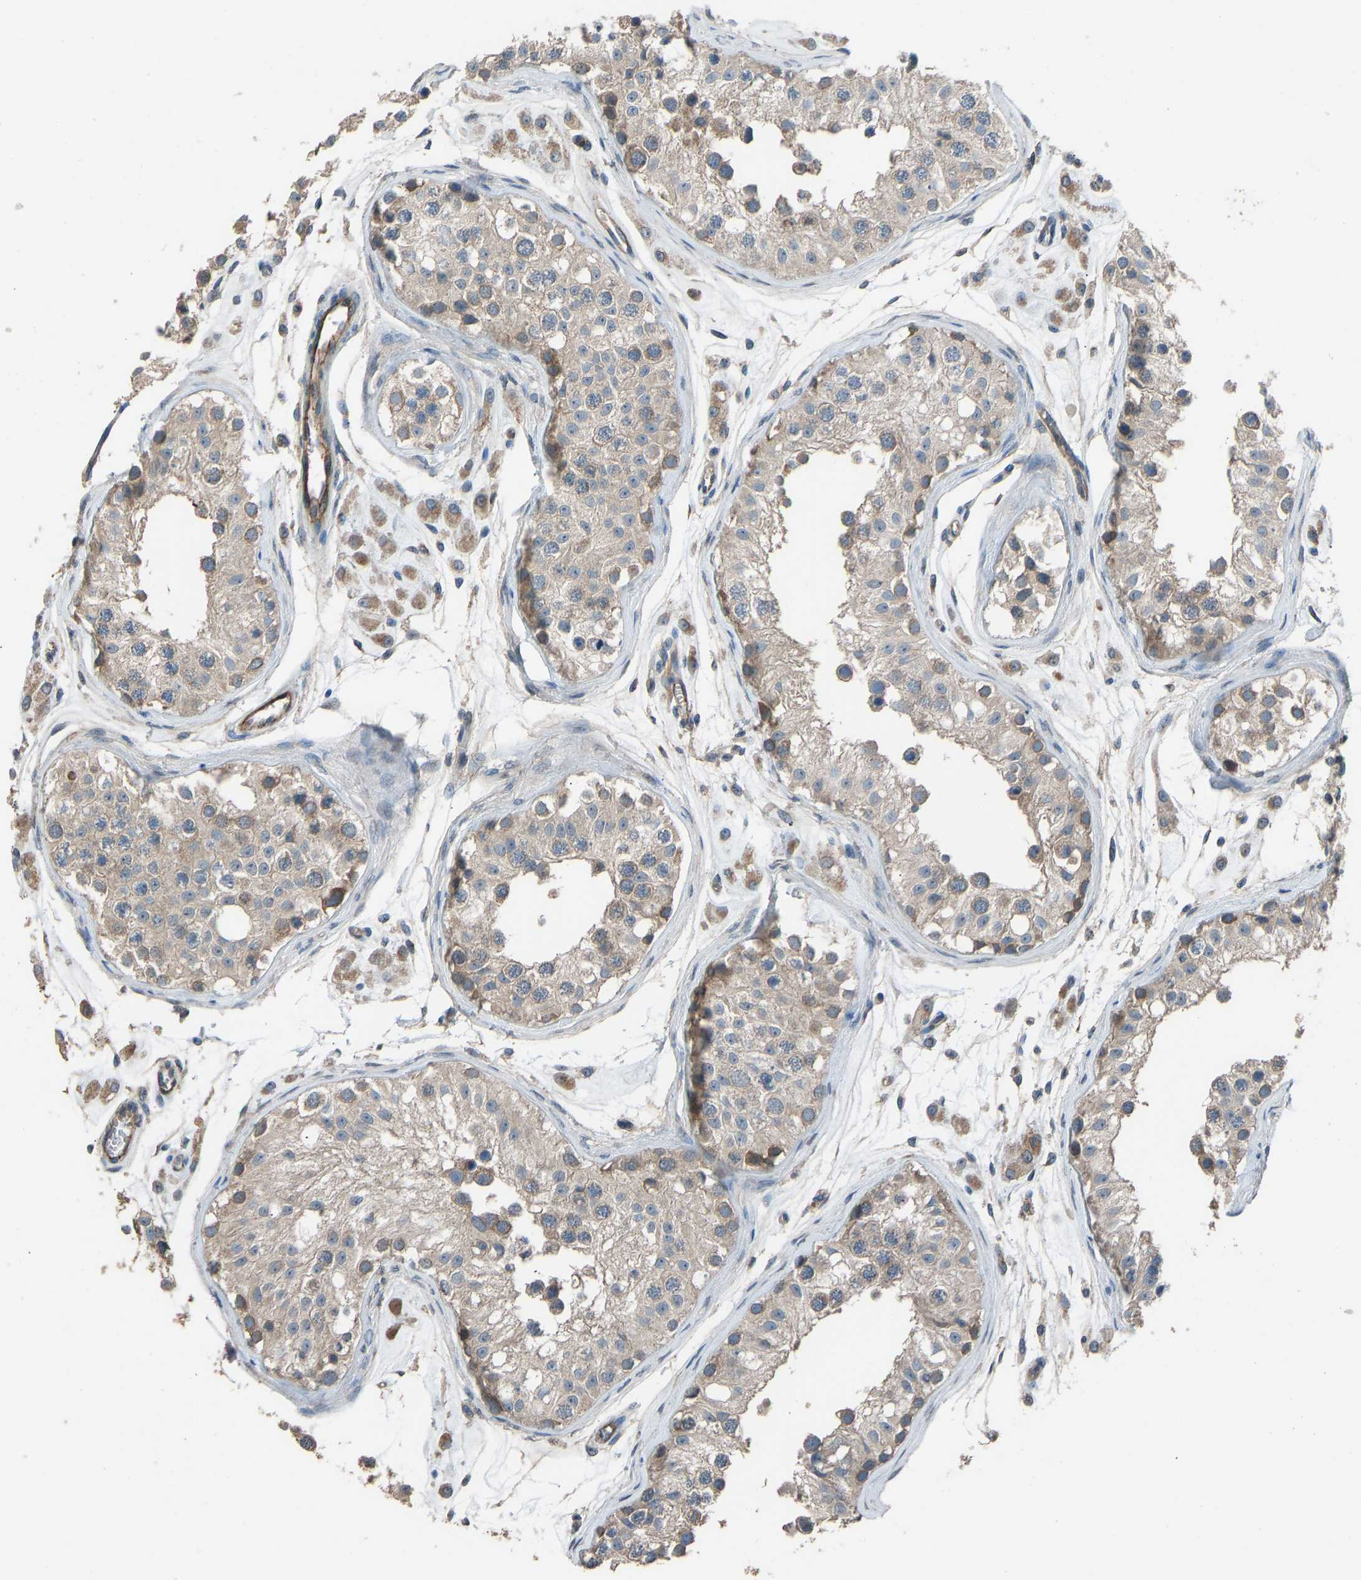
{"staining": {"intensity": "moderate", "quantity": ">75%", "location": "cytoplasmic/membranous"}, "tissue": "testis", "cell_type": "Cells in seminiferous ducts", "image_type": "normal", "snomed": [{"axis": "morphology", "description": "Normal tissue, NOS"}, {"axis": "morphology", "description": "Adenocarcinoma, metastatic, NOS"}, {"axis": "topography", "description": "Testis"}], "caption": "An image of testis stained for a protein exhibits moderate cytoplasmic/membranous brown staining in cells in seminiferous ducts. Using DAB (brown) and hematoxylin (blue) stains, captured at high magnification using brightfield microscopy.", "gene": "SLC43A1", "patient": {"sex": "male", "age": 26}}